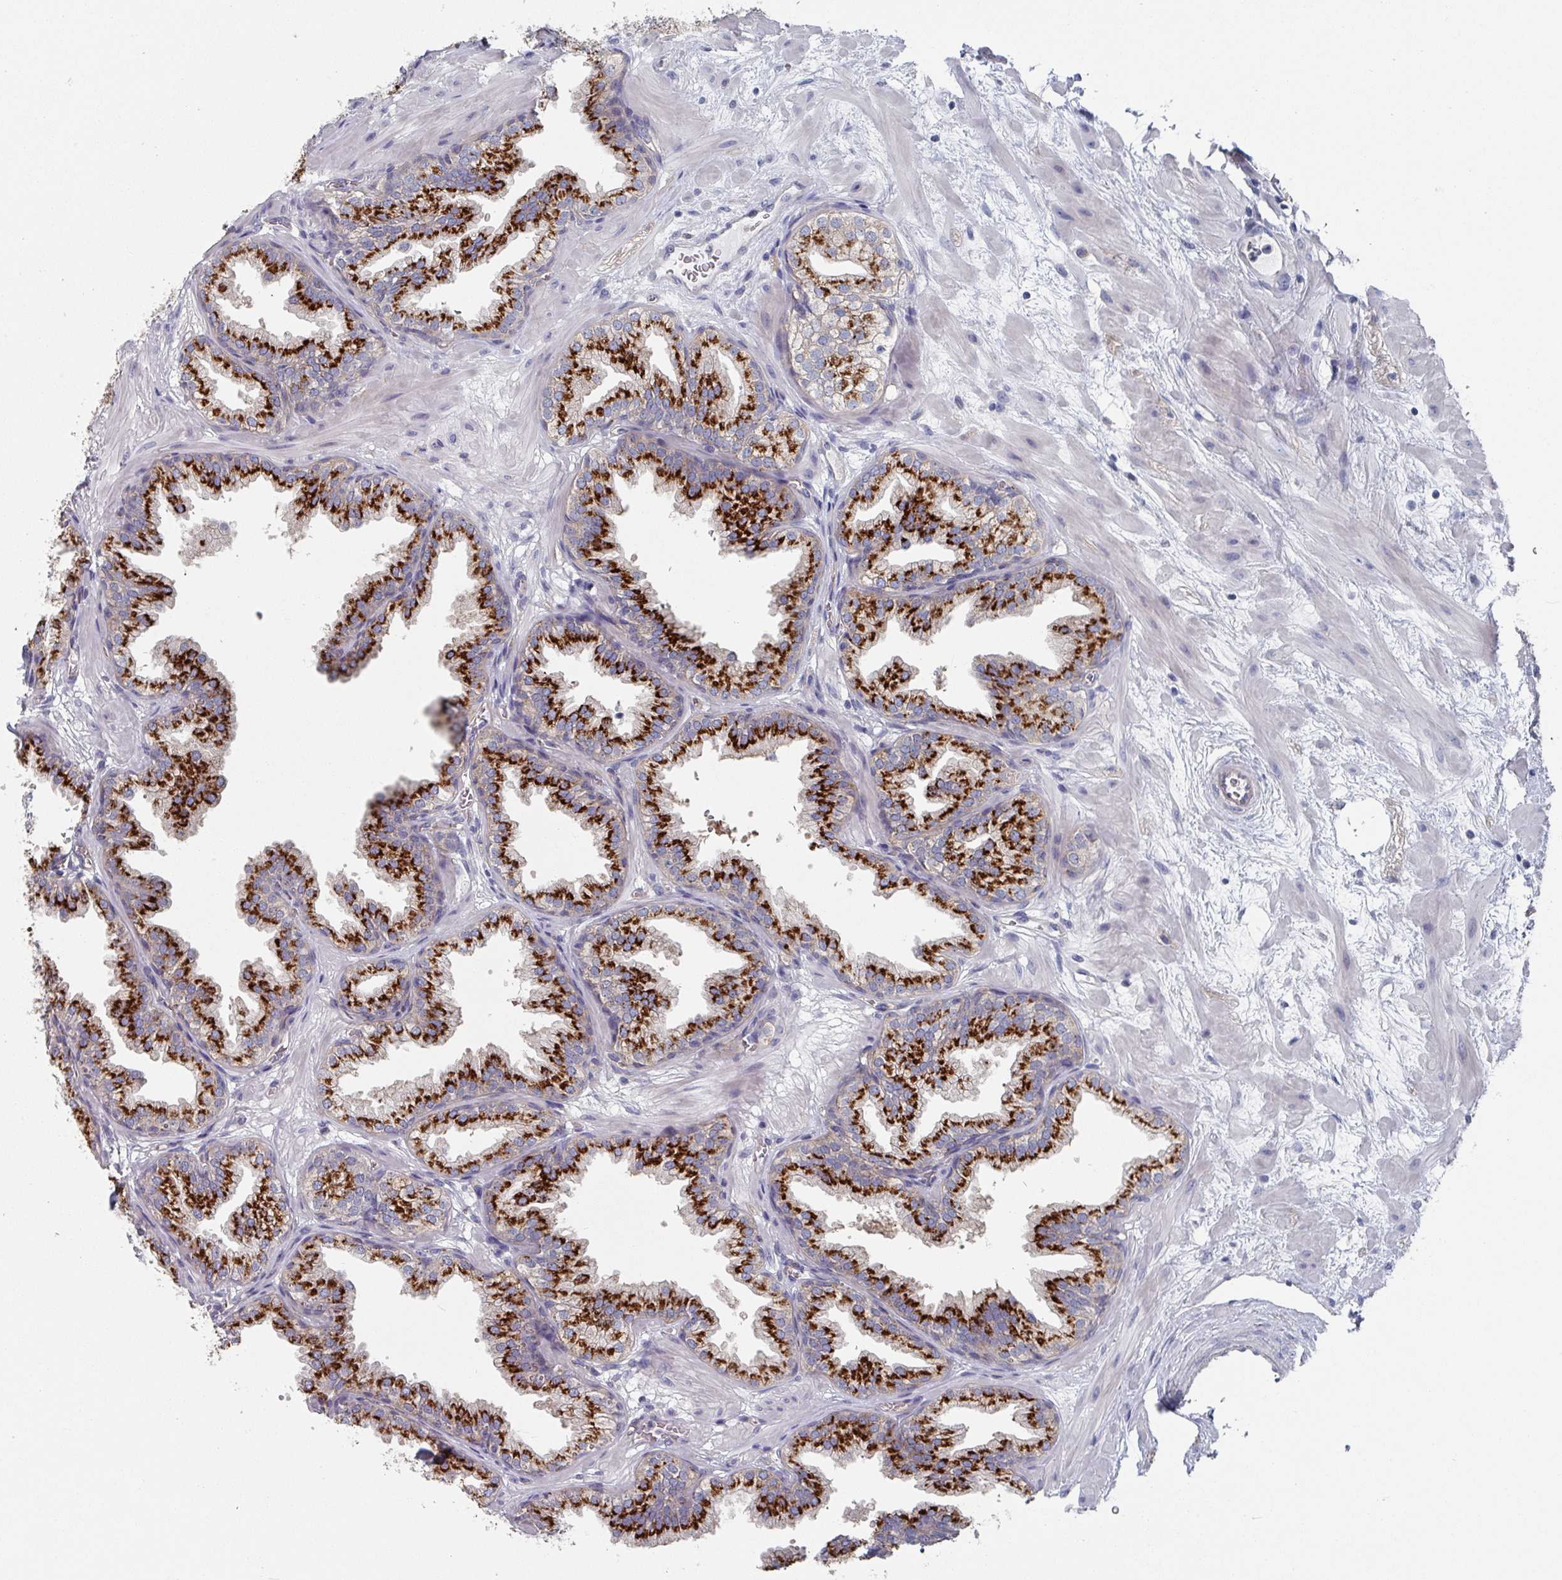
{"staining": {"intensity": "strong", "quantity": ">75%", "location": "cytoplasmic/membranous"}, "tissue": "prostate", "cell_type": "Glandular cells", "image_type": "normal", "snomed": [{"axis": "morphology", "description": "Normal tissue, NOS"}, {"axis": "topography", "description": "Prostate"}], "caption": "The image reveals a brown stain indicating the presence of a protein in the cytoplasmic/membranous of glandular cells in prostate.", "gene": "EFL1", "patient": {"sex": "male", "age": 37}}